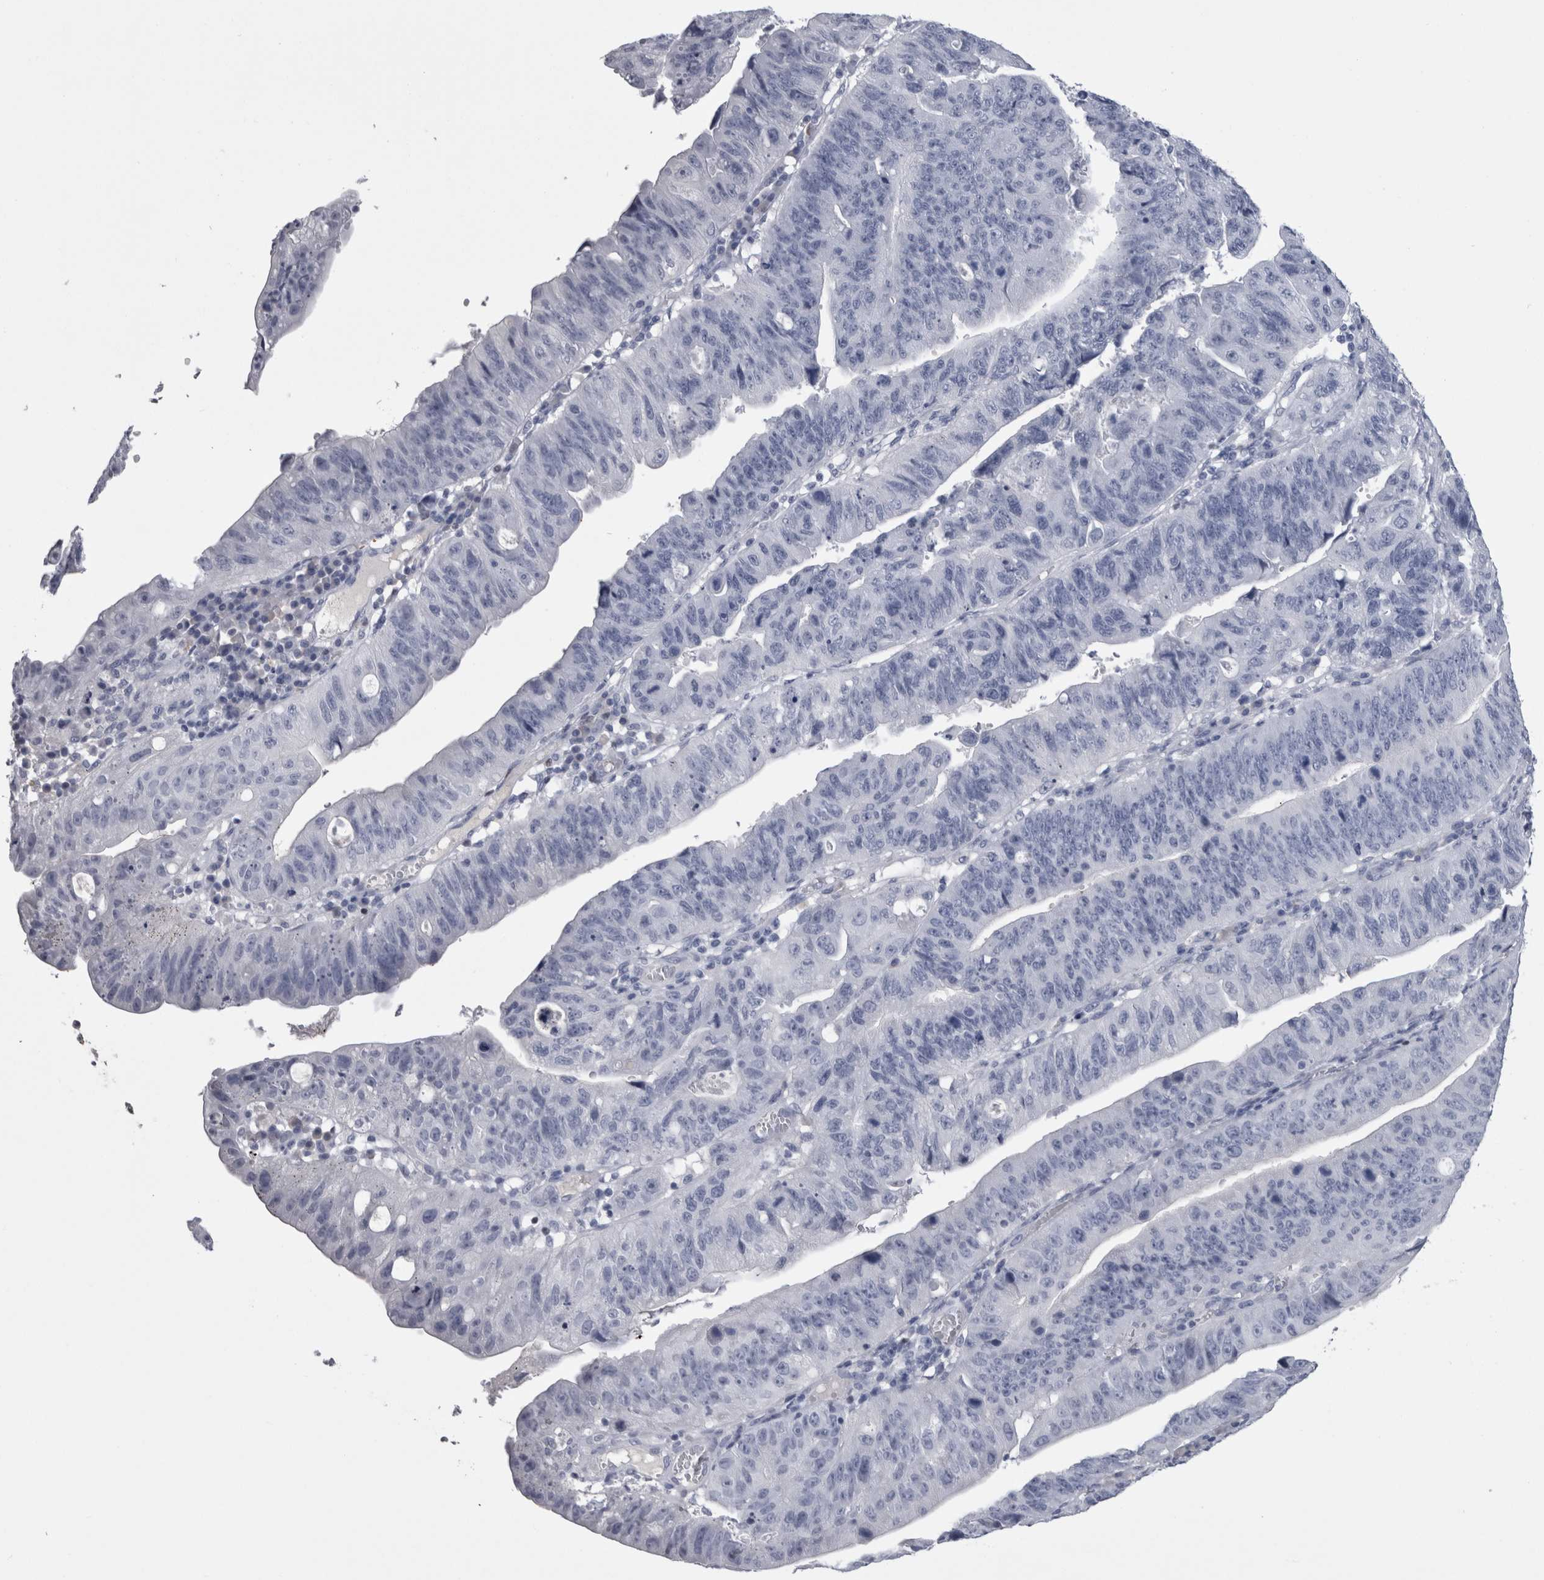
{"staining": {"intensity": "negative", "quantity": "none", "location": "none"}, "tissue": "stomach cancer", "cell_type": "Tumor cells", "image_type": "cancer", "snomed": [{"axis": "morphology", "description": "Adenocarcinoma, NOS"}, {"axis": "topography", "description": "Stomach"}], "caption": "This histopathology image is of stomach adenocarcinoma stained with immunohistochemistry to label a protein in brown with the nuclei are counter-stained blue. There is no expression in tumor cells.", "gene": "PAX5", "patient": {"sex": "male", "age": 59}}